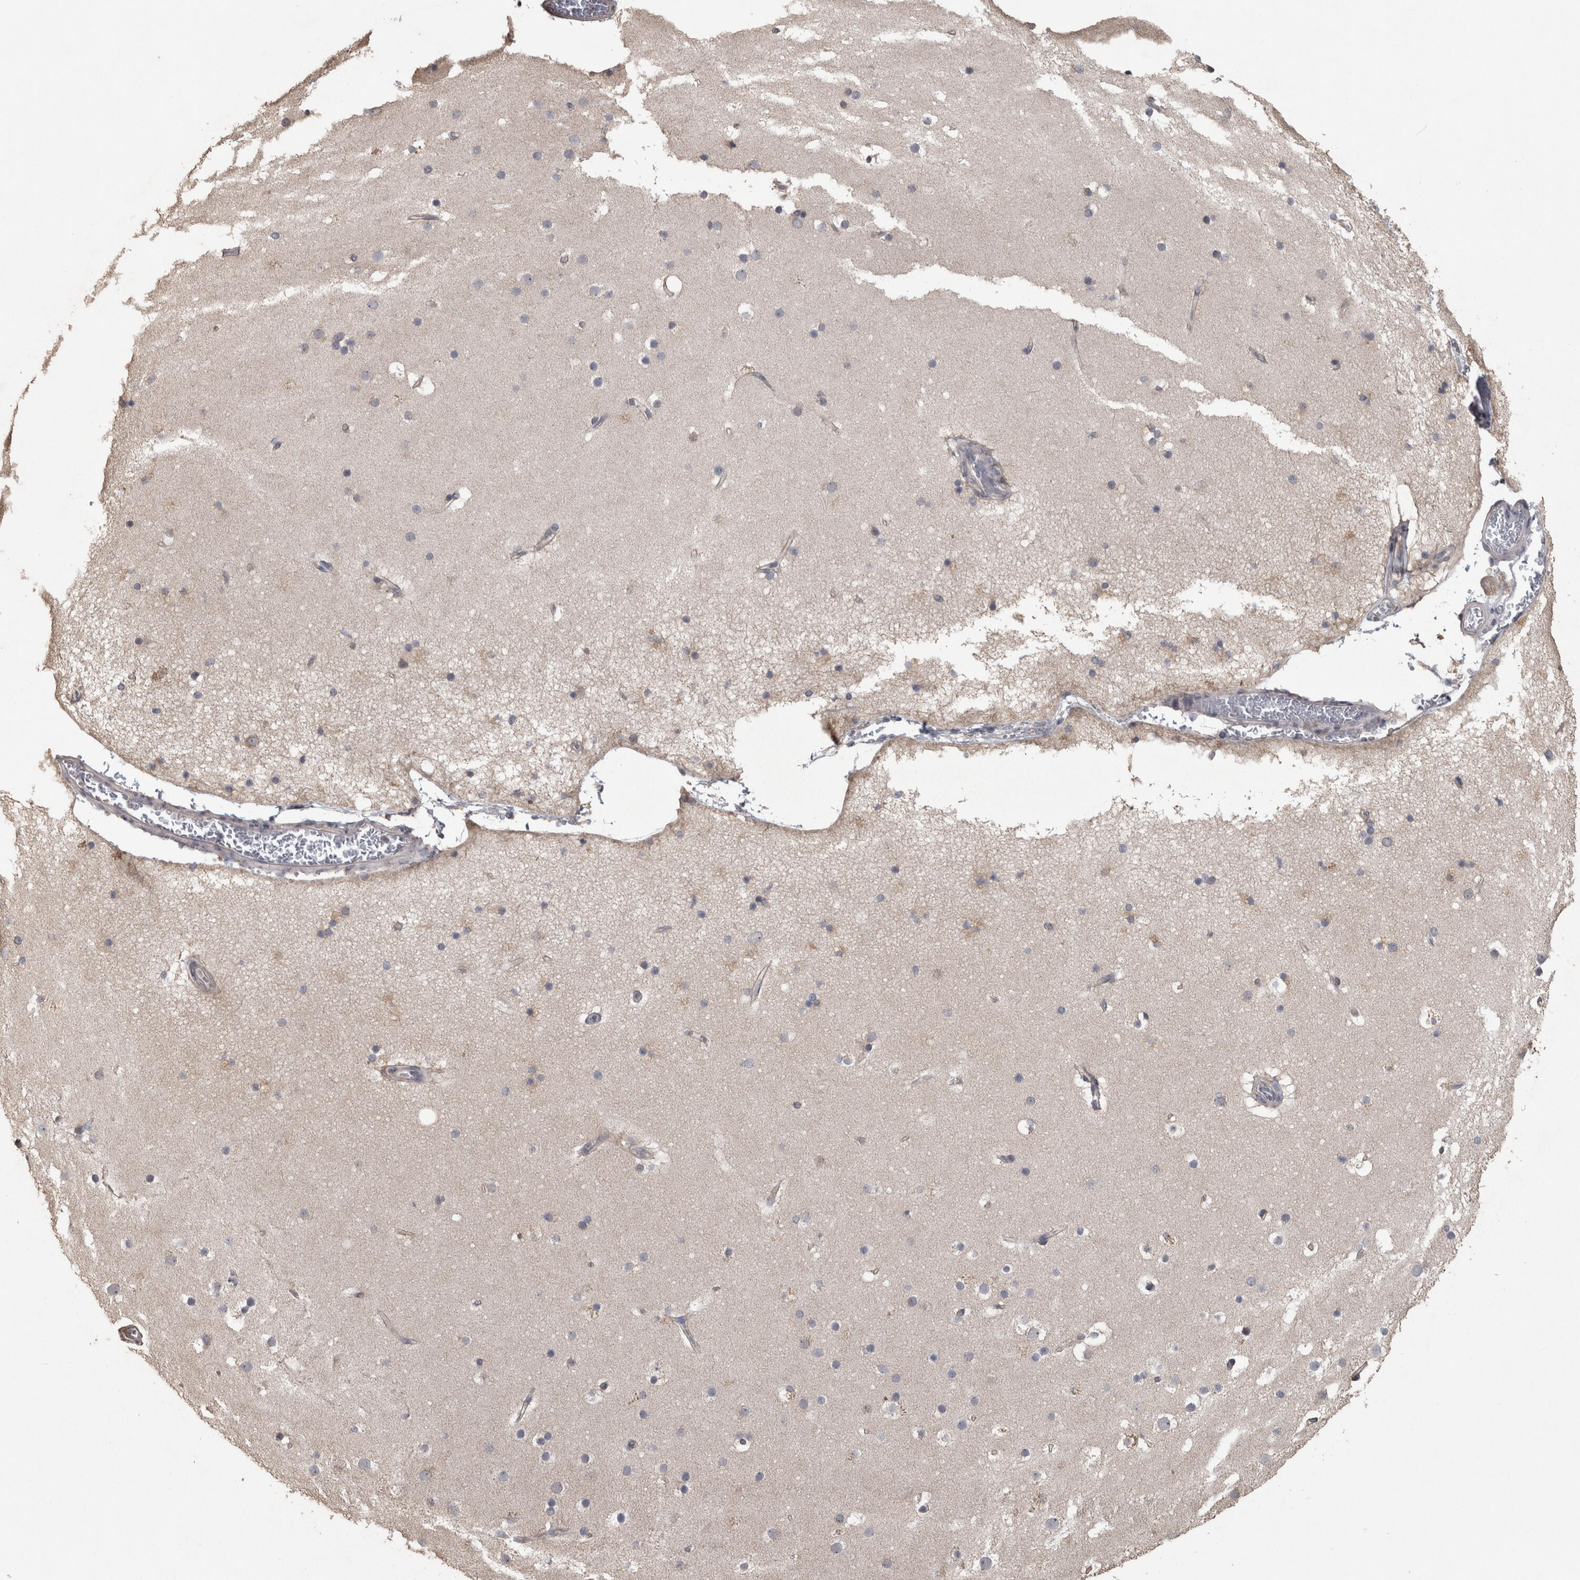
{"staining": {"intensity": "weak", "quantity": "<25%", "location": "cytoplasmic/membranous"}, "tissue": "cerebral cortex", "cell_type": "Endothelial cells", "image_type": "normal", "snomed": [{"axis": "morphology", "description": "Normal tissue, NOS"}, {"axis": "topography", "description": "Cerebral cortex"}], "caption": "A high-resolution photomicrograph shows IHC staining of normal cerebral cortex, which demonstrates no significant positivity in endothelial cells.", "gene": "RAB29", "patient": {"sex": "male", "age": 57}}